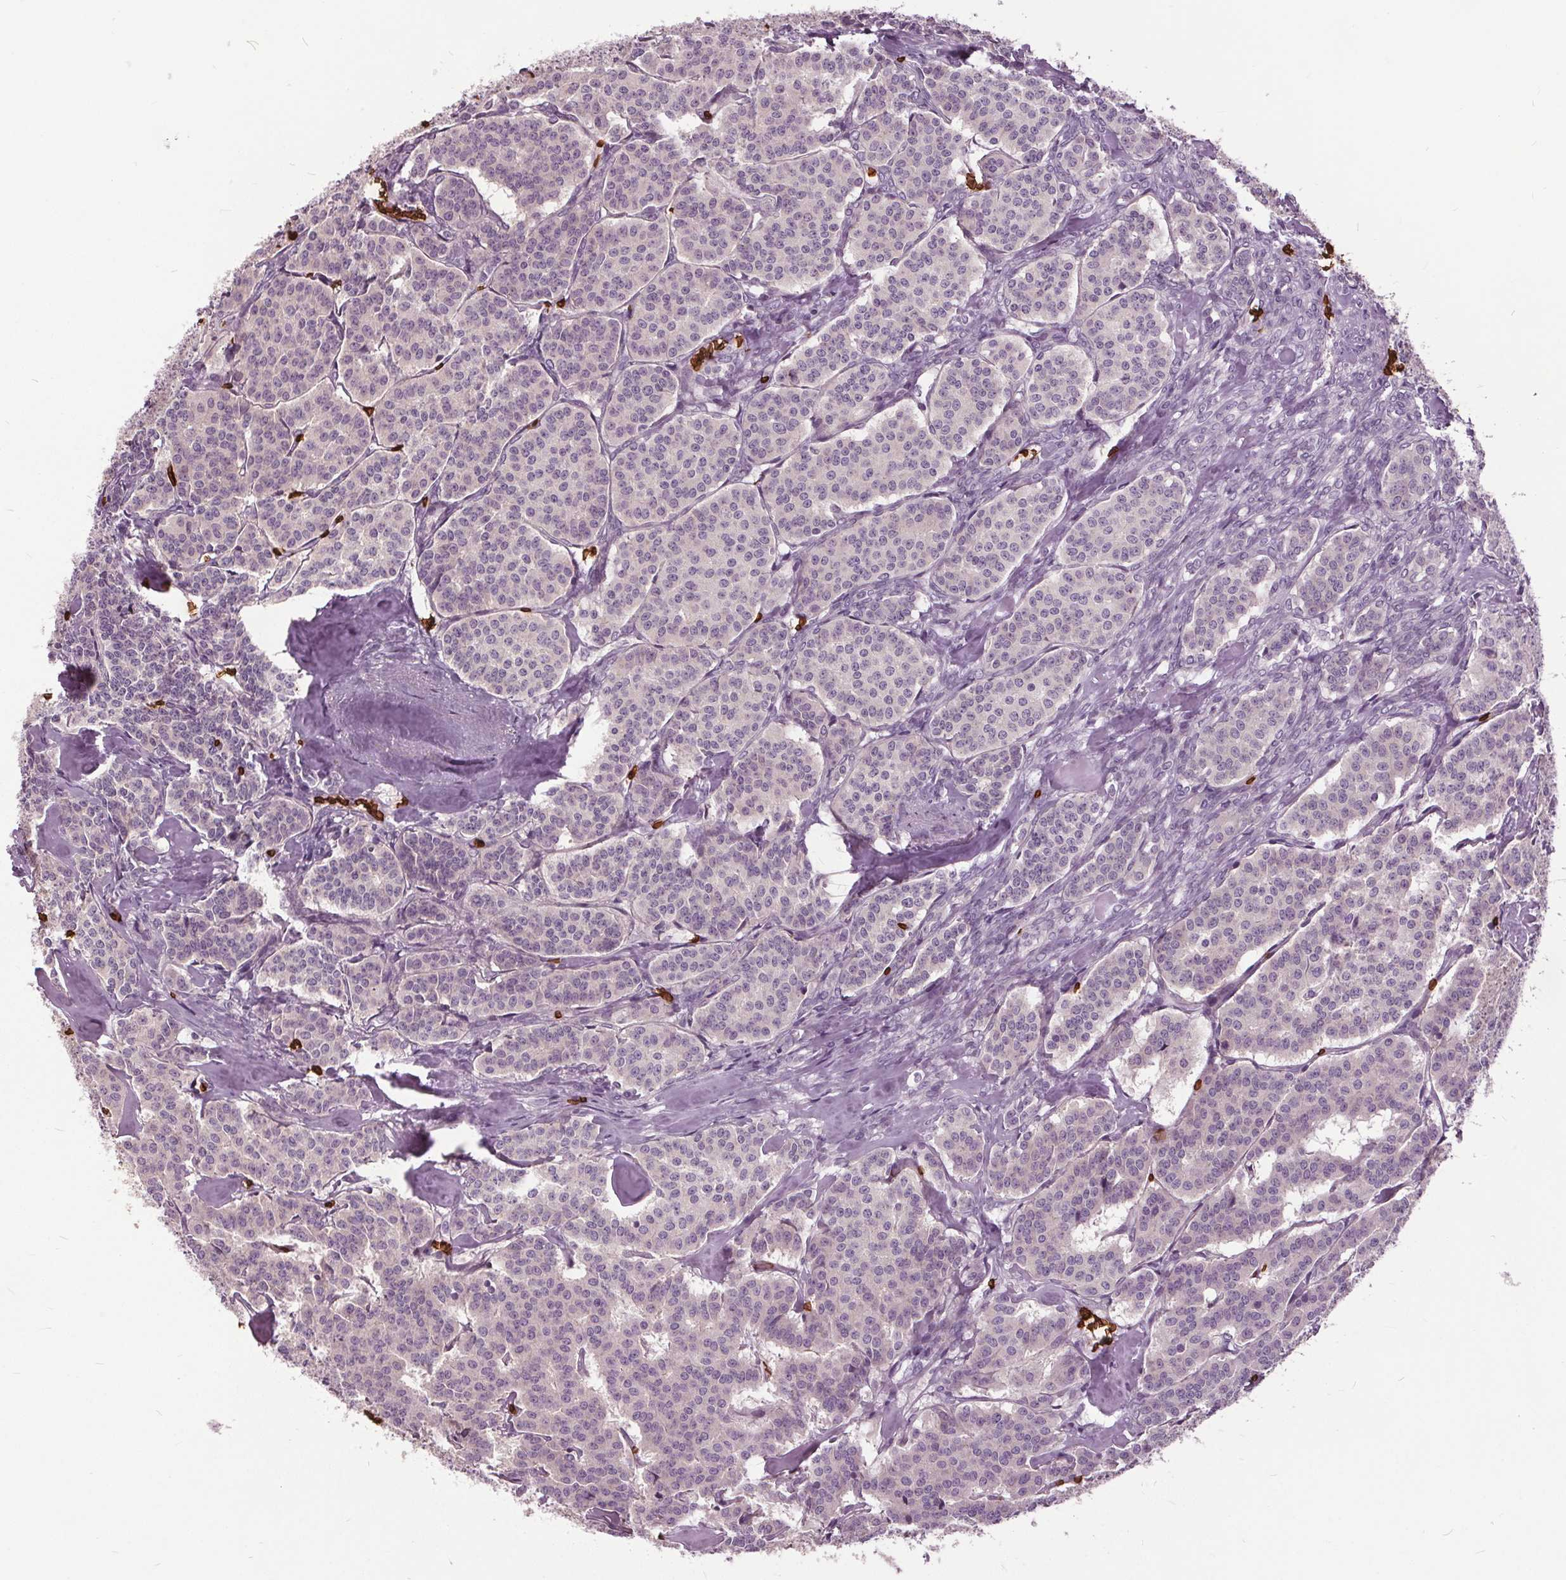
{"staining": {"intensity": "negative", "quantity": "none", "location": "none"}, "tissue": "carcinoid", "cell_type": "Tumor cells", "image_type": "cancer", "snomed": [{"axis": "morphology", "description": "Carcinoid, malignant, NOS"}, {"axis": "topography", "description": "Lung"}], "caption": "This is an immunohistochemistry photomicrograph of malignant carcinoid. There is no staining in tumor cells.", "gene": "SLC4A1", "patient": {"sex": "female", "age": 46}}